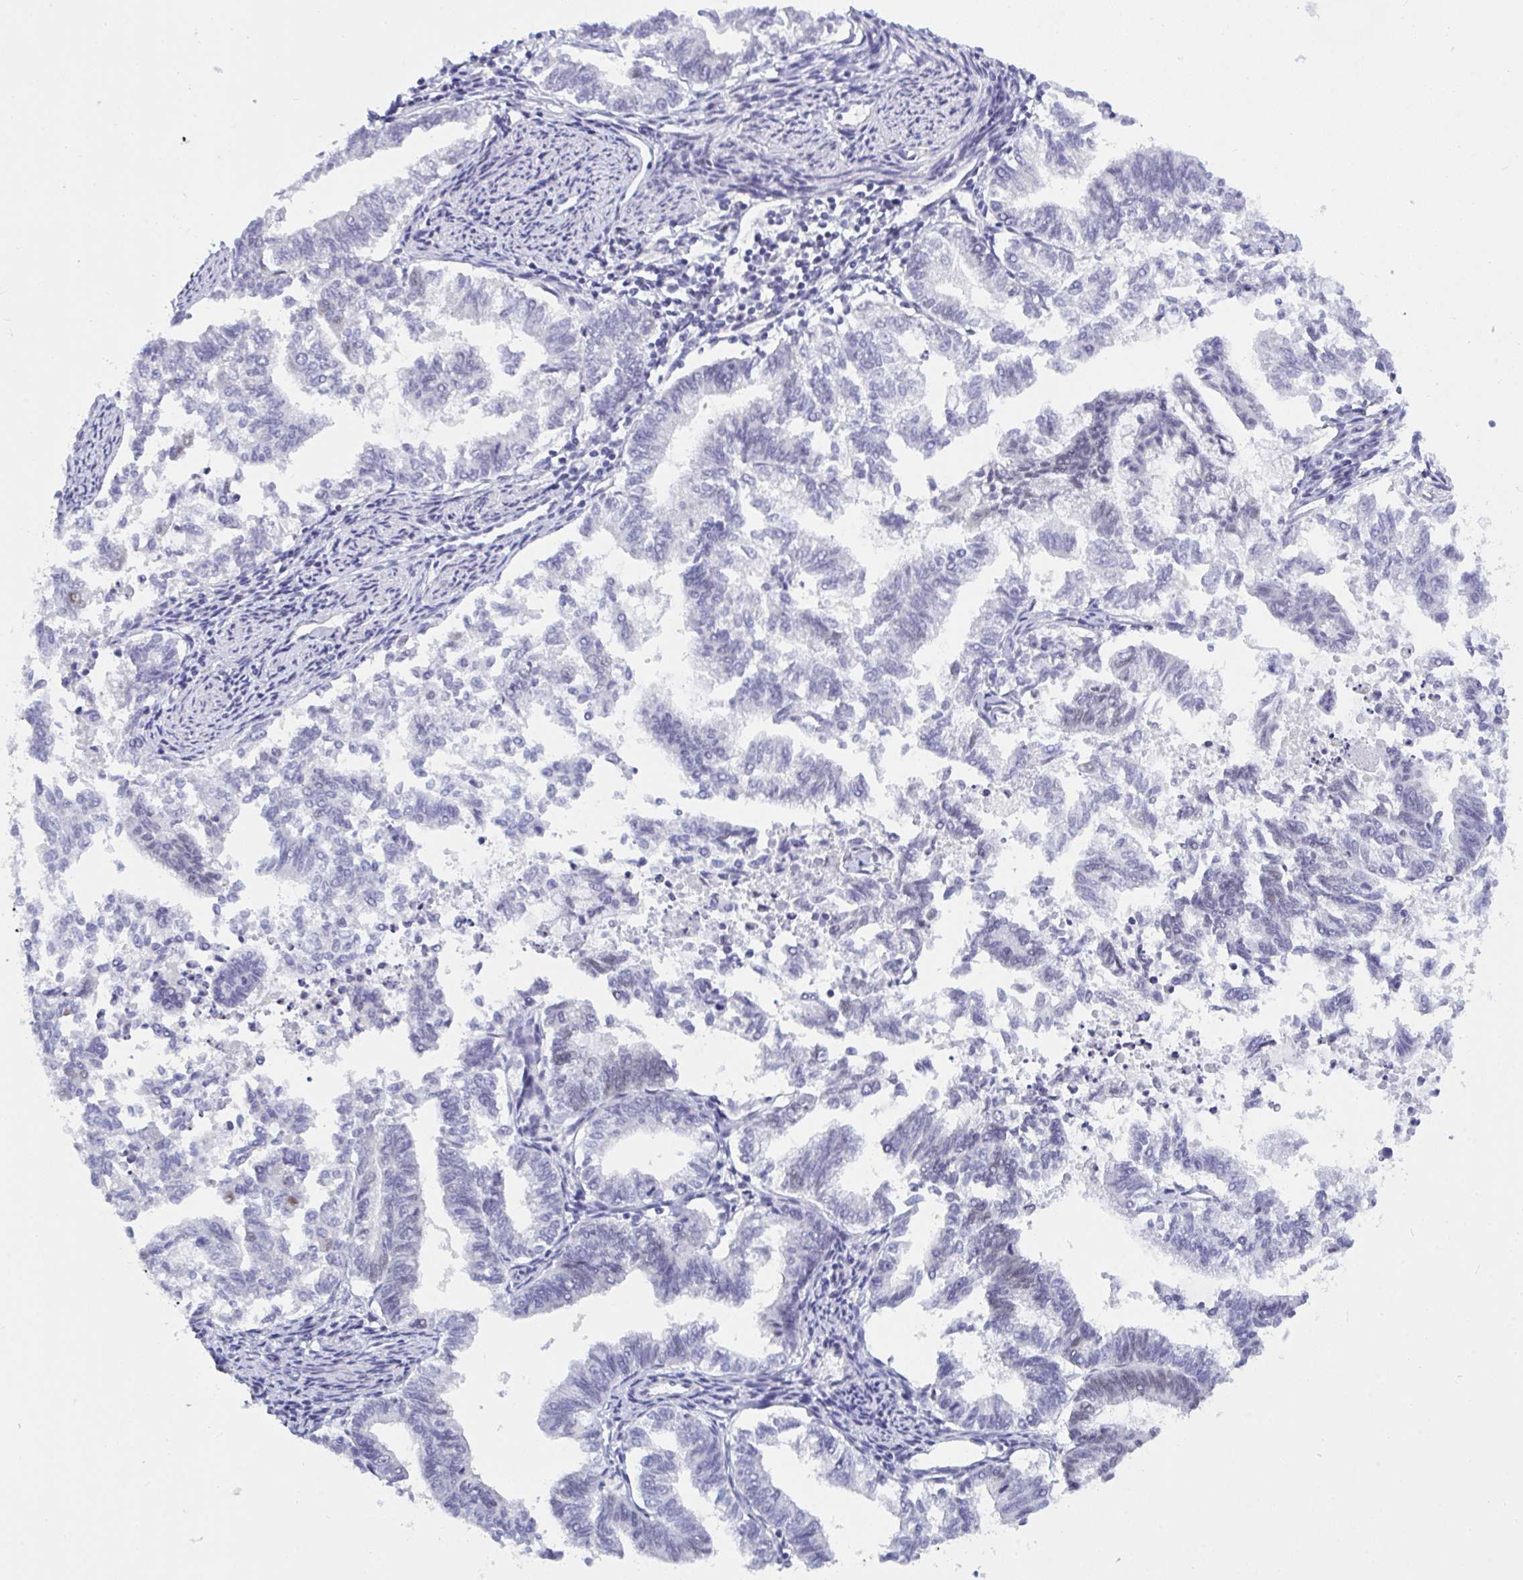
{"staining": {"intensity": "negative", "quantity": "none", "location": "none"}, "tissue": "endometrial cancer", "cell_type": "Tumor cells", "image_type": "cancer", "snomed": [{"axis": "morphology", "description": "Adenocarcinoma, NOS"}, {"axis": "topography", "description": "Endometrium"}], "caption": "This is an immunohistochemistry image of human endometrial adenocarcinoma. There is no positivity in tumor cells.", "gene": "PPP1R10", "patient": {"sex": "female", "age": 79}}